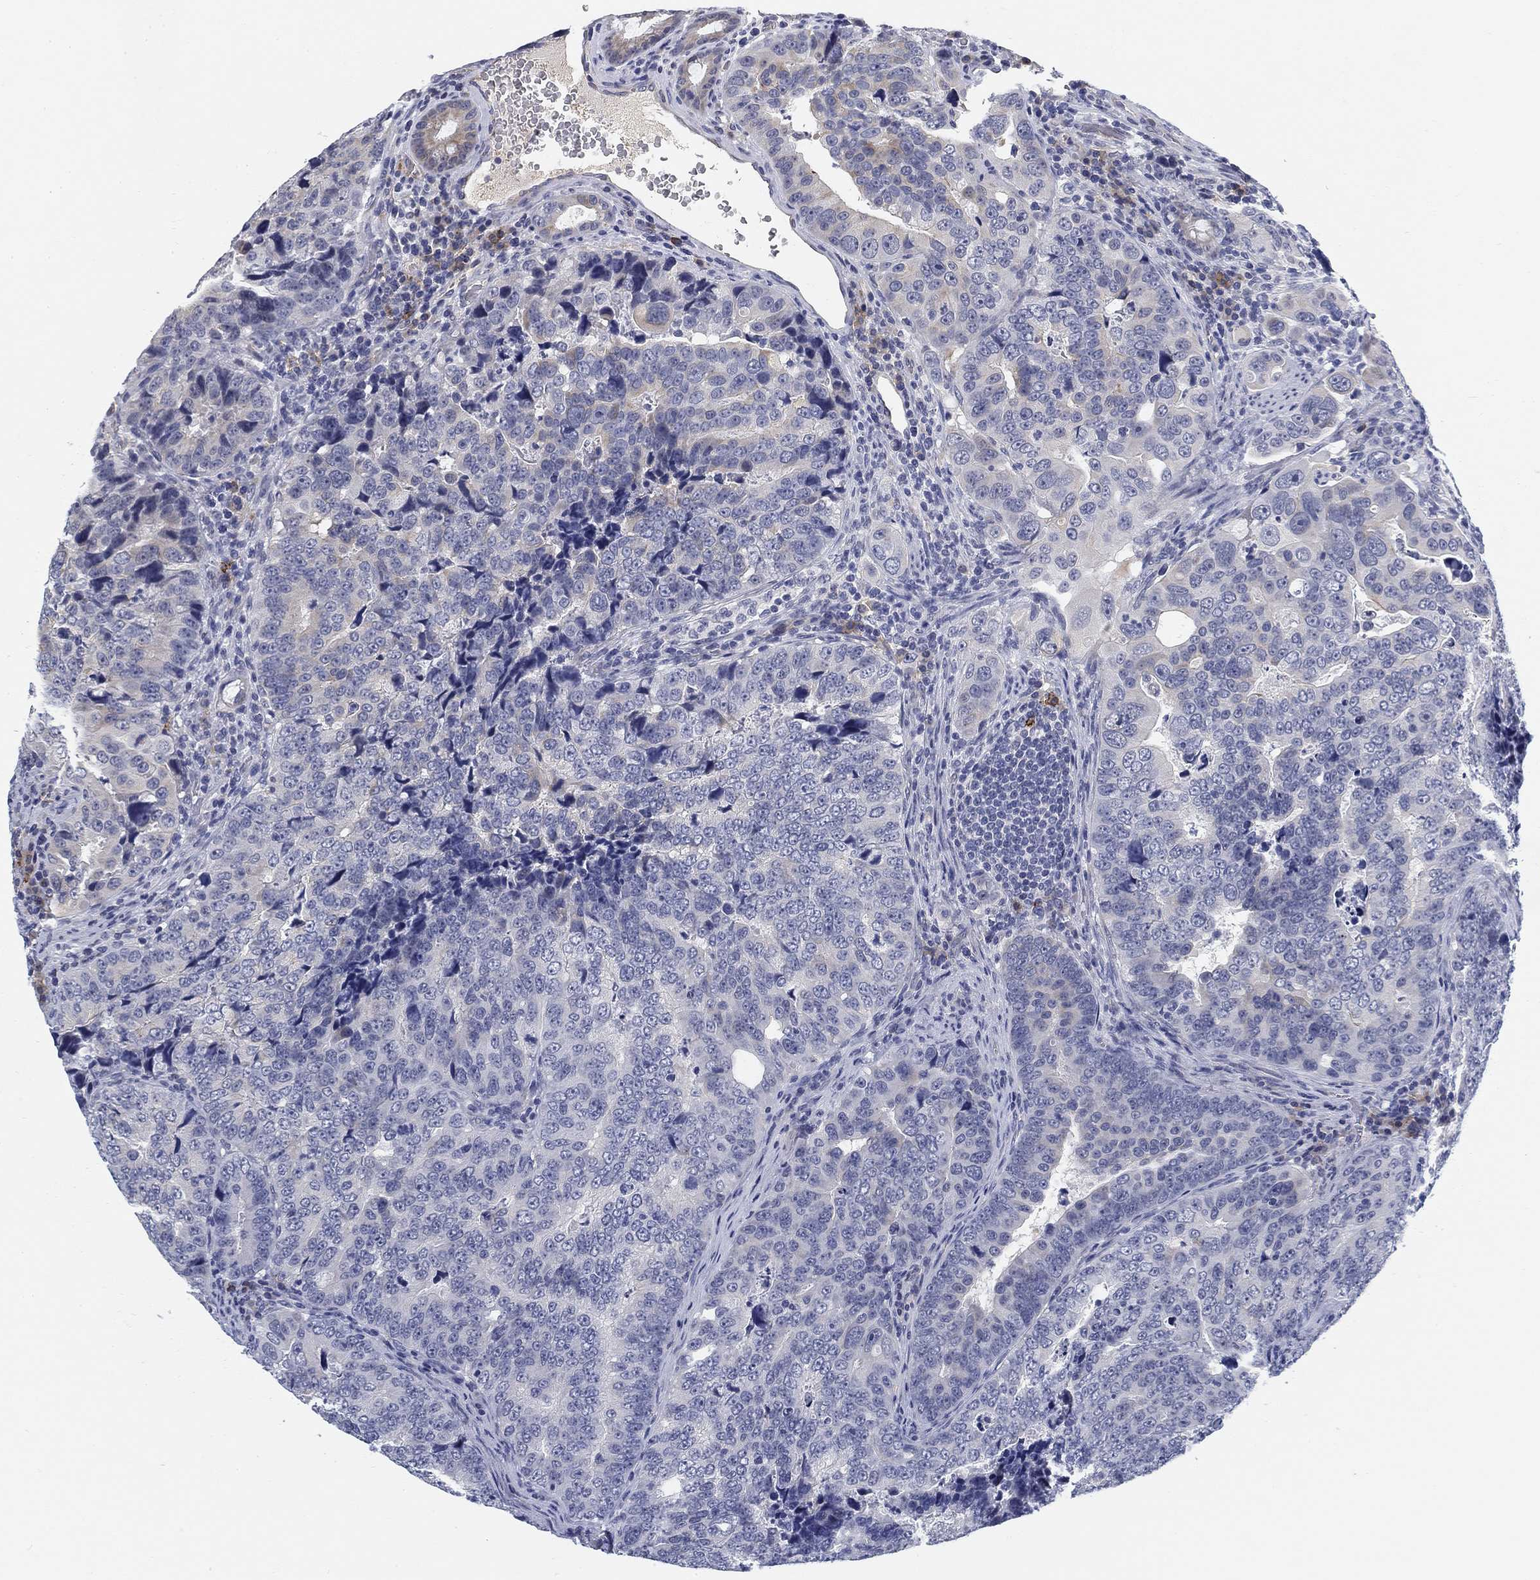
{"staining": {"intensity": "negative", "quantity": "none", "location": "none"}, "tissue": "colorectal cancer", "cell_type": "Tumor cells", "image_type": "cancer", "snomed": [{"axis": "morphology", "description": "Adenocarcinoma, NOS"}, {"axis": "topography", "description": "Colon"}], "caption": "This is an IHC image of adenocarcinoma (colorectal). There is no expression in tumor cells.", "gene": "SLC2A5", "patient": {"sex": "female", "age": 72}}